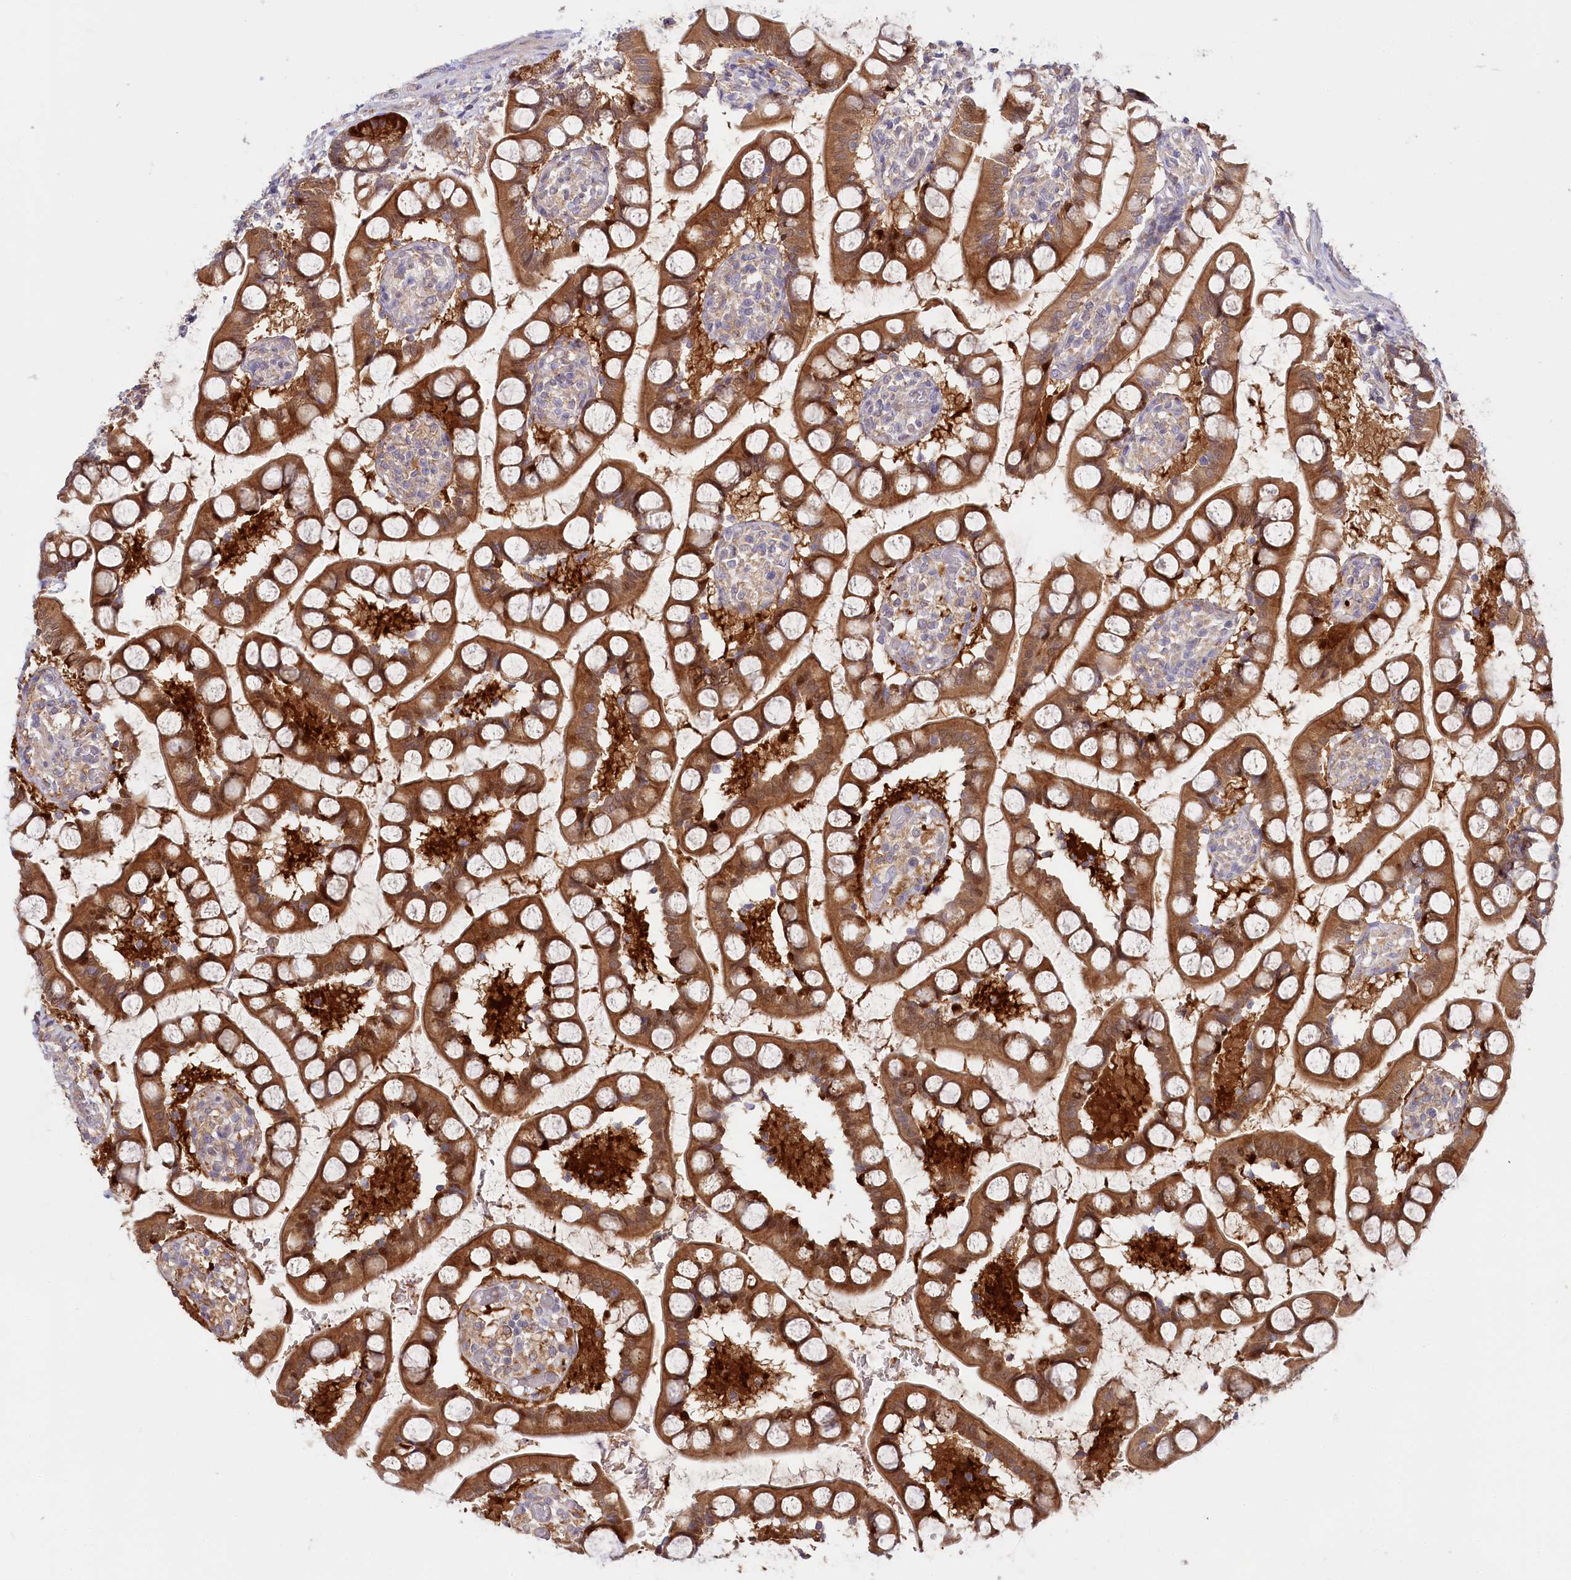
{"staining": {"intensity": "strong", "quantity": ">75%", "location": "cytoplasmic/membranous"}, "tissue": "small intestine", "cell_type": "Glandular cells", "image_type": "normal", "snomed": [{"axis": "morphology", "description": "Normal tissue, NOS"}, {"axis": "topography", "description": "Small intestine"}], "caption": "Glandular cells reveal strong cytoplasmic/membranous expression in approximately >75% of cells in benign small intestine.", "gene": "PAIP2", "patient": {"sex": "male", "age": 52}}